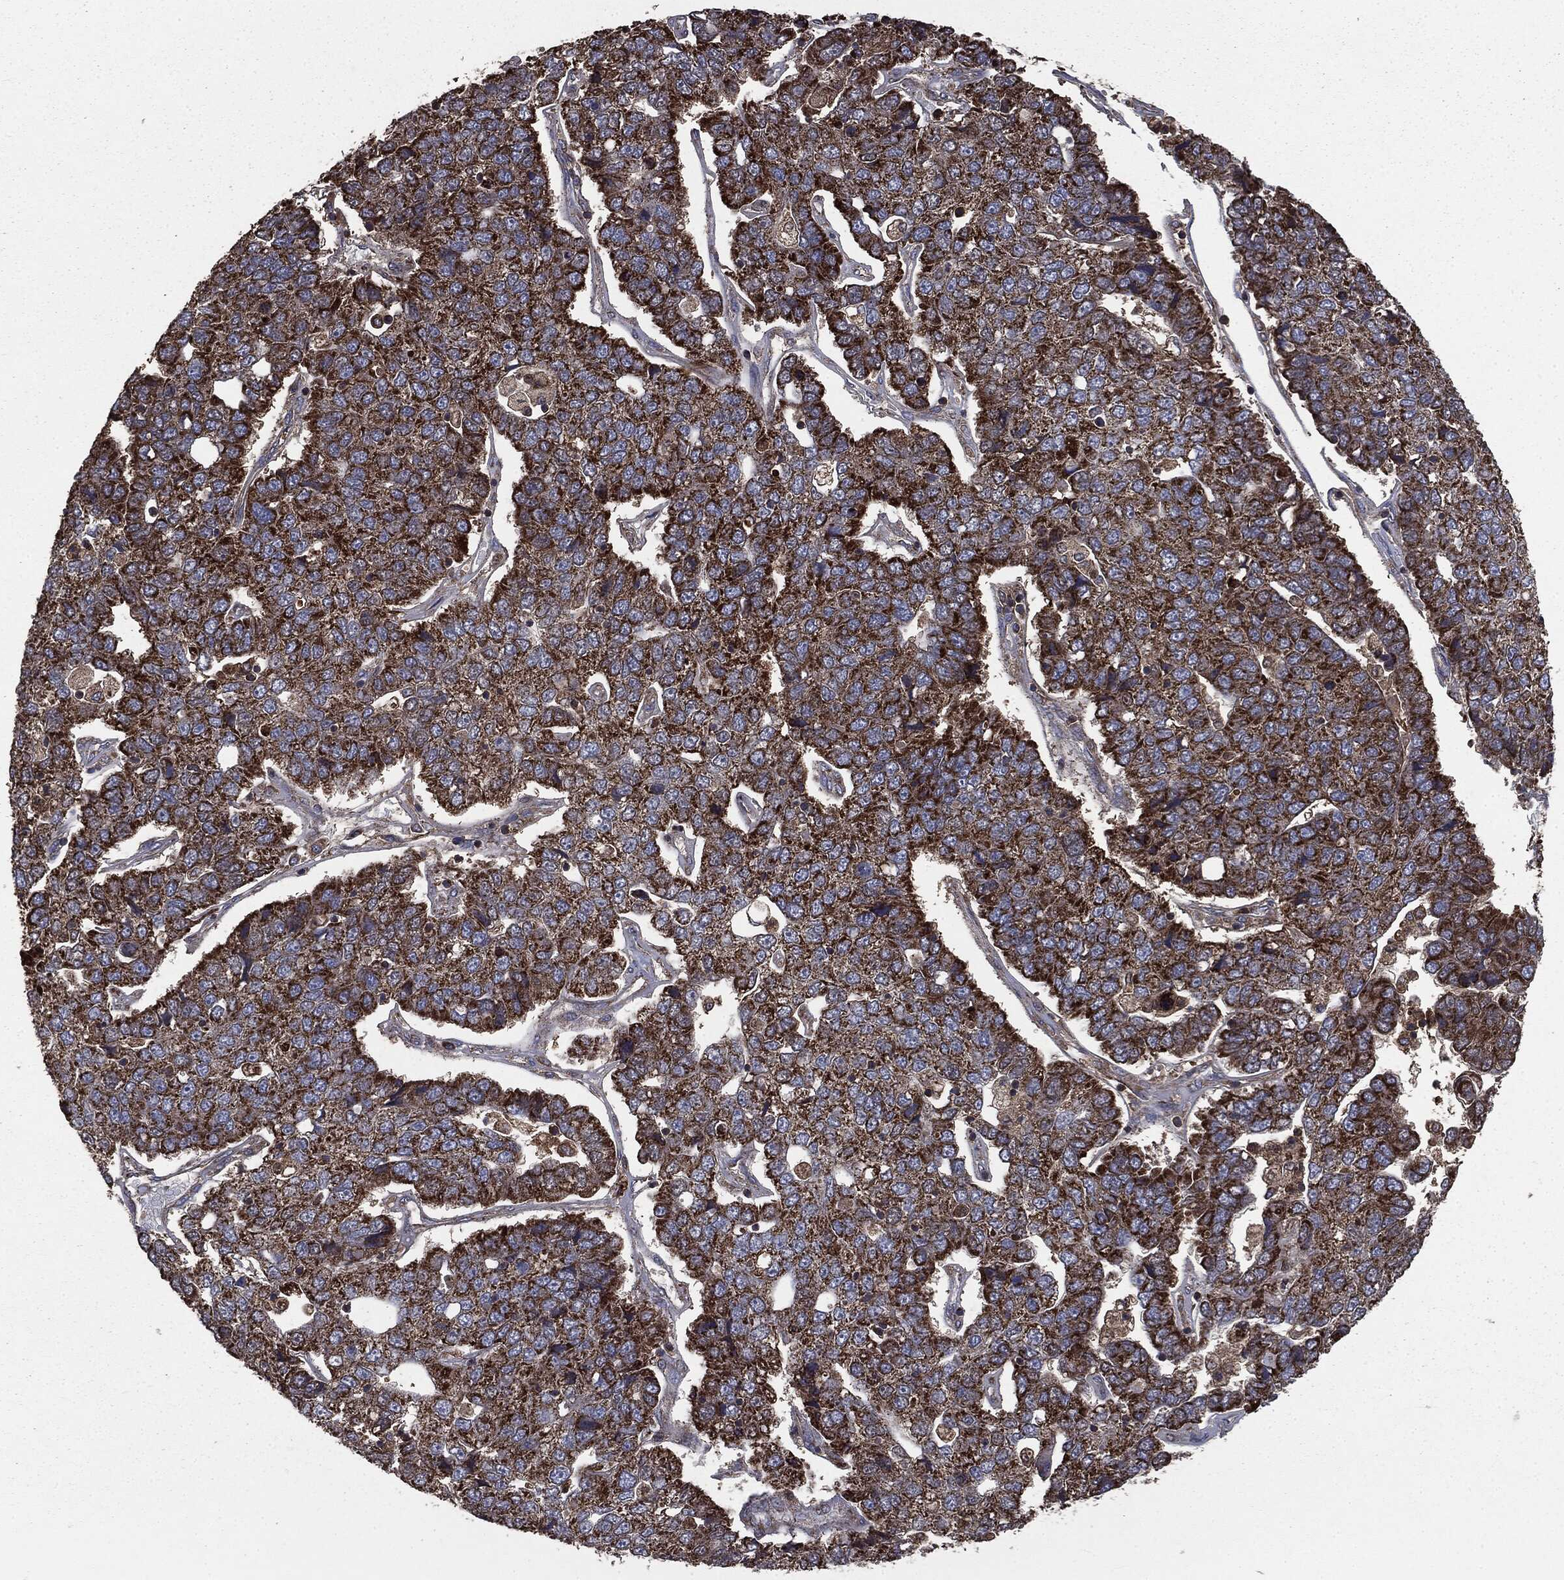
{"staining": {"intensity": "strong", "quantity": ">75%", "location": "cytoplasmic/membranous"}, "tissue": "pancreatic cancer", "cell_type": "Tumor cells", "image_type": "cancer", "snomed": [{"axis": "morphology", "description": "Adenocarcinoma, NOS"}, {"axis": "topography", "description": "Pancreas"}], "caption": "Pancreatic cancer (adenocarcinoma) was stained to show a protein in brown. There is high levels of strong cytoplasmic/membranous expression in about >75% of tumor cells.", "gene": "MAPK6", "patient": {"sex": "female", "age": 61}}